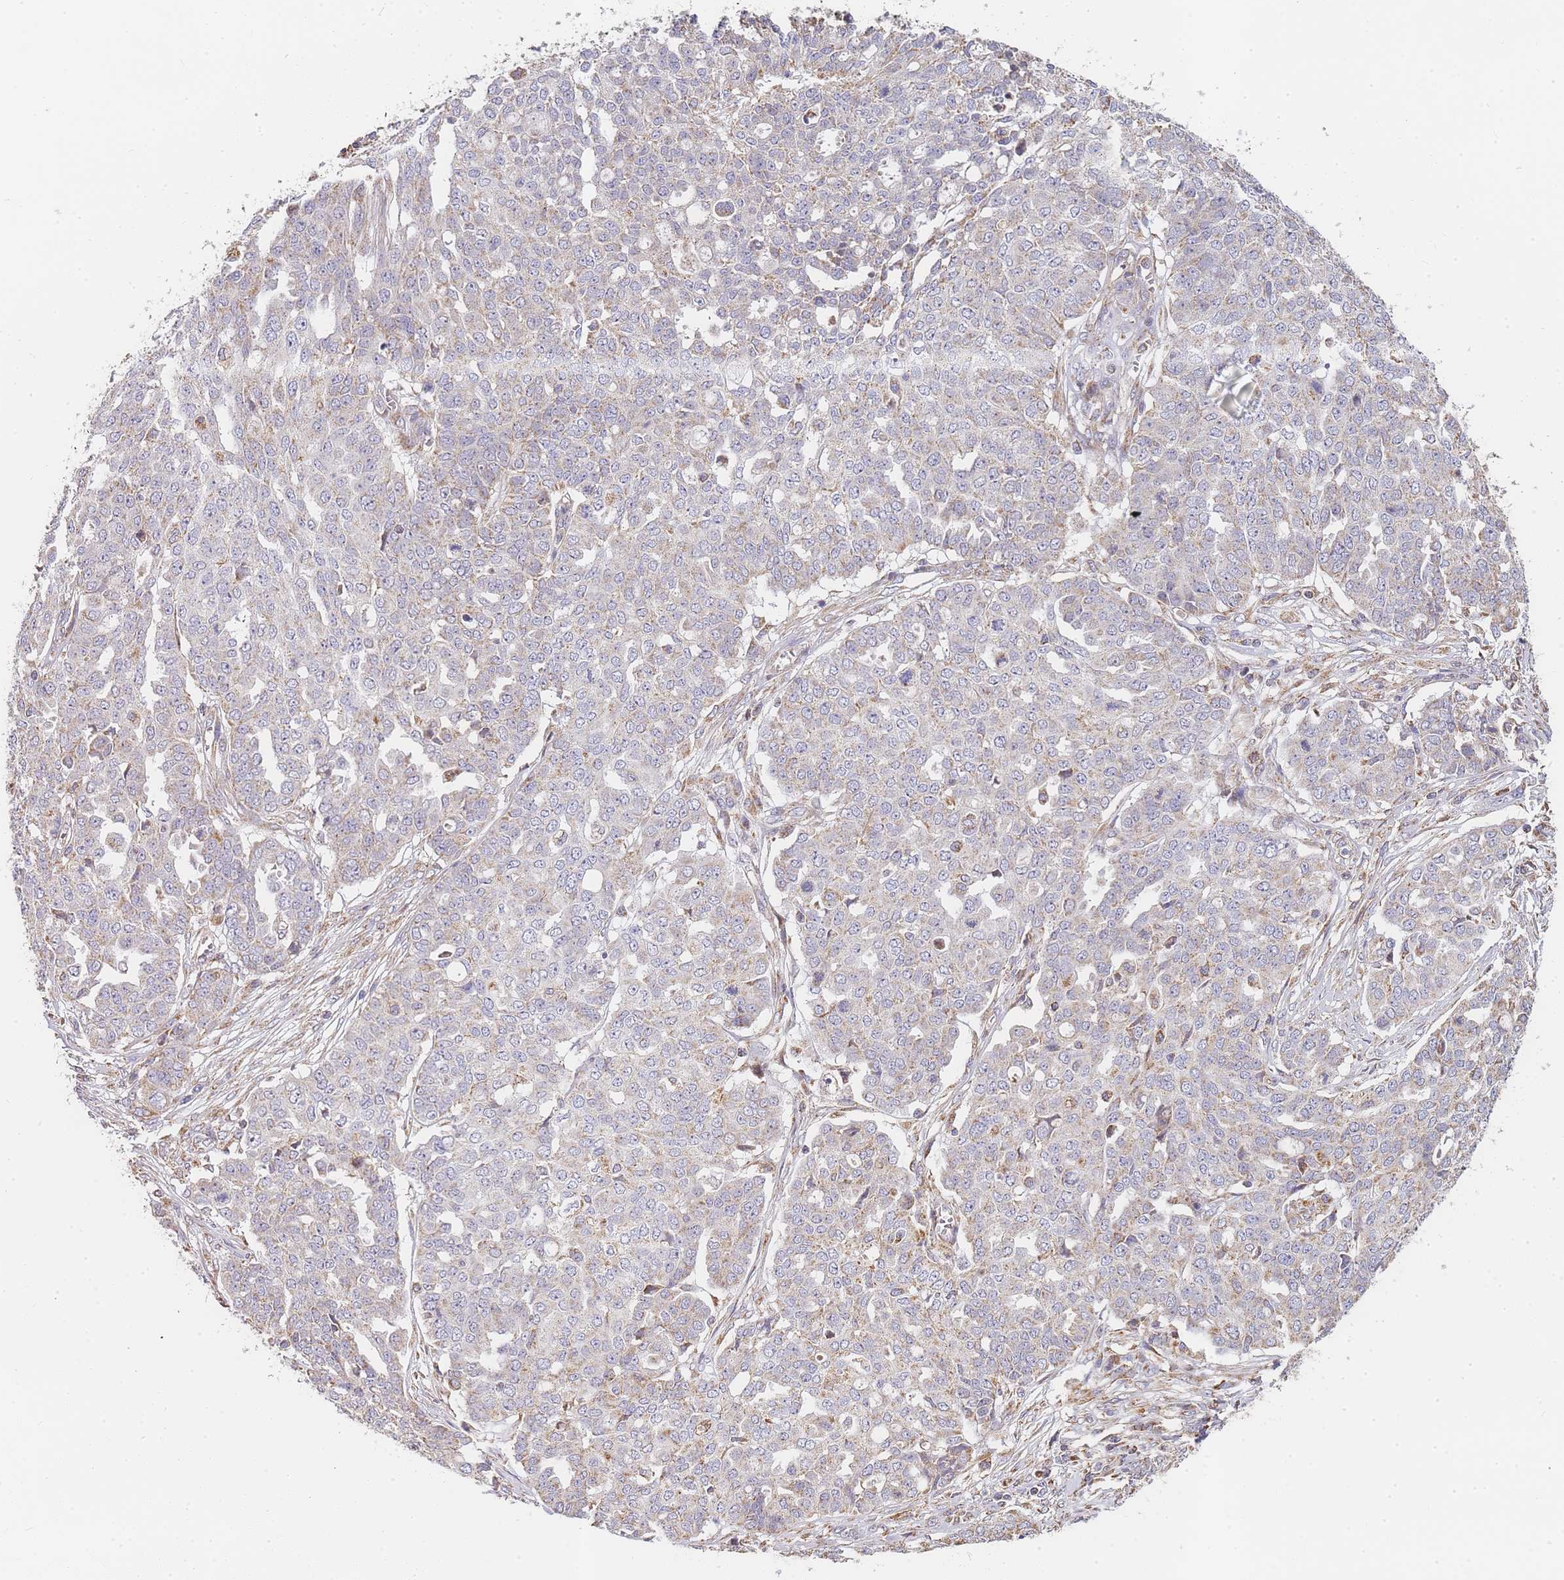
{"staining": {"intensity": "moderate", "quantity": "<25%", "location": "cytoplasmic/membranous"}, "tissue": "ovarian cancer", "cell_type": "Tumor cells", "image_type": "cancer", "snomed": [{"axis": "morphology", "description": "Cystadenocarcinoma, serous, NOS"}, {"axis": "topography", "description": "Soft tissue"}, {"axis": "topography", "description": "Ovary"}], "caption": "IHC (DAB (3,3'-diaminobenzidine)) staining of human serous cystadenocarcinoma (ovarian) demonstrates moderate cytoplasmic/membranous protein expression in approximately <25% of tumor cells.", "gene": "ADCY9", "patient": {"sex": "female", "age": 57}}